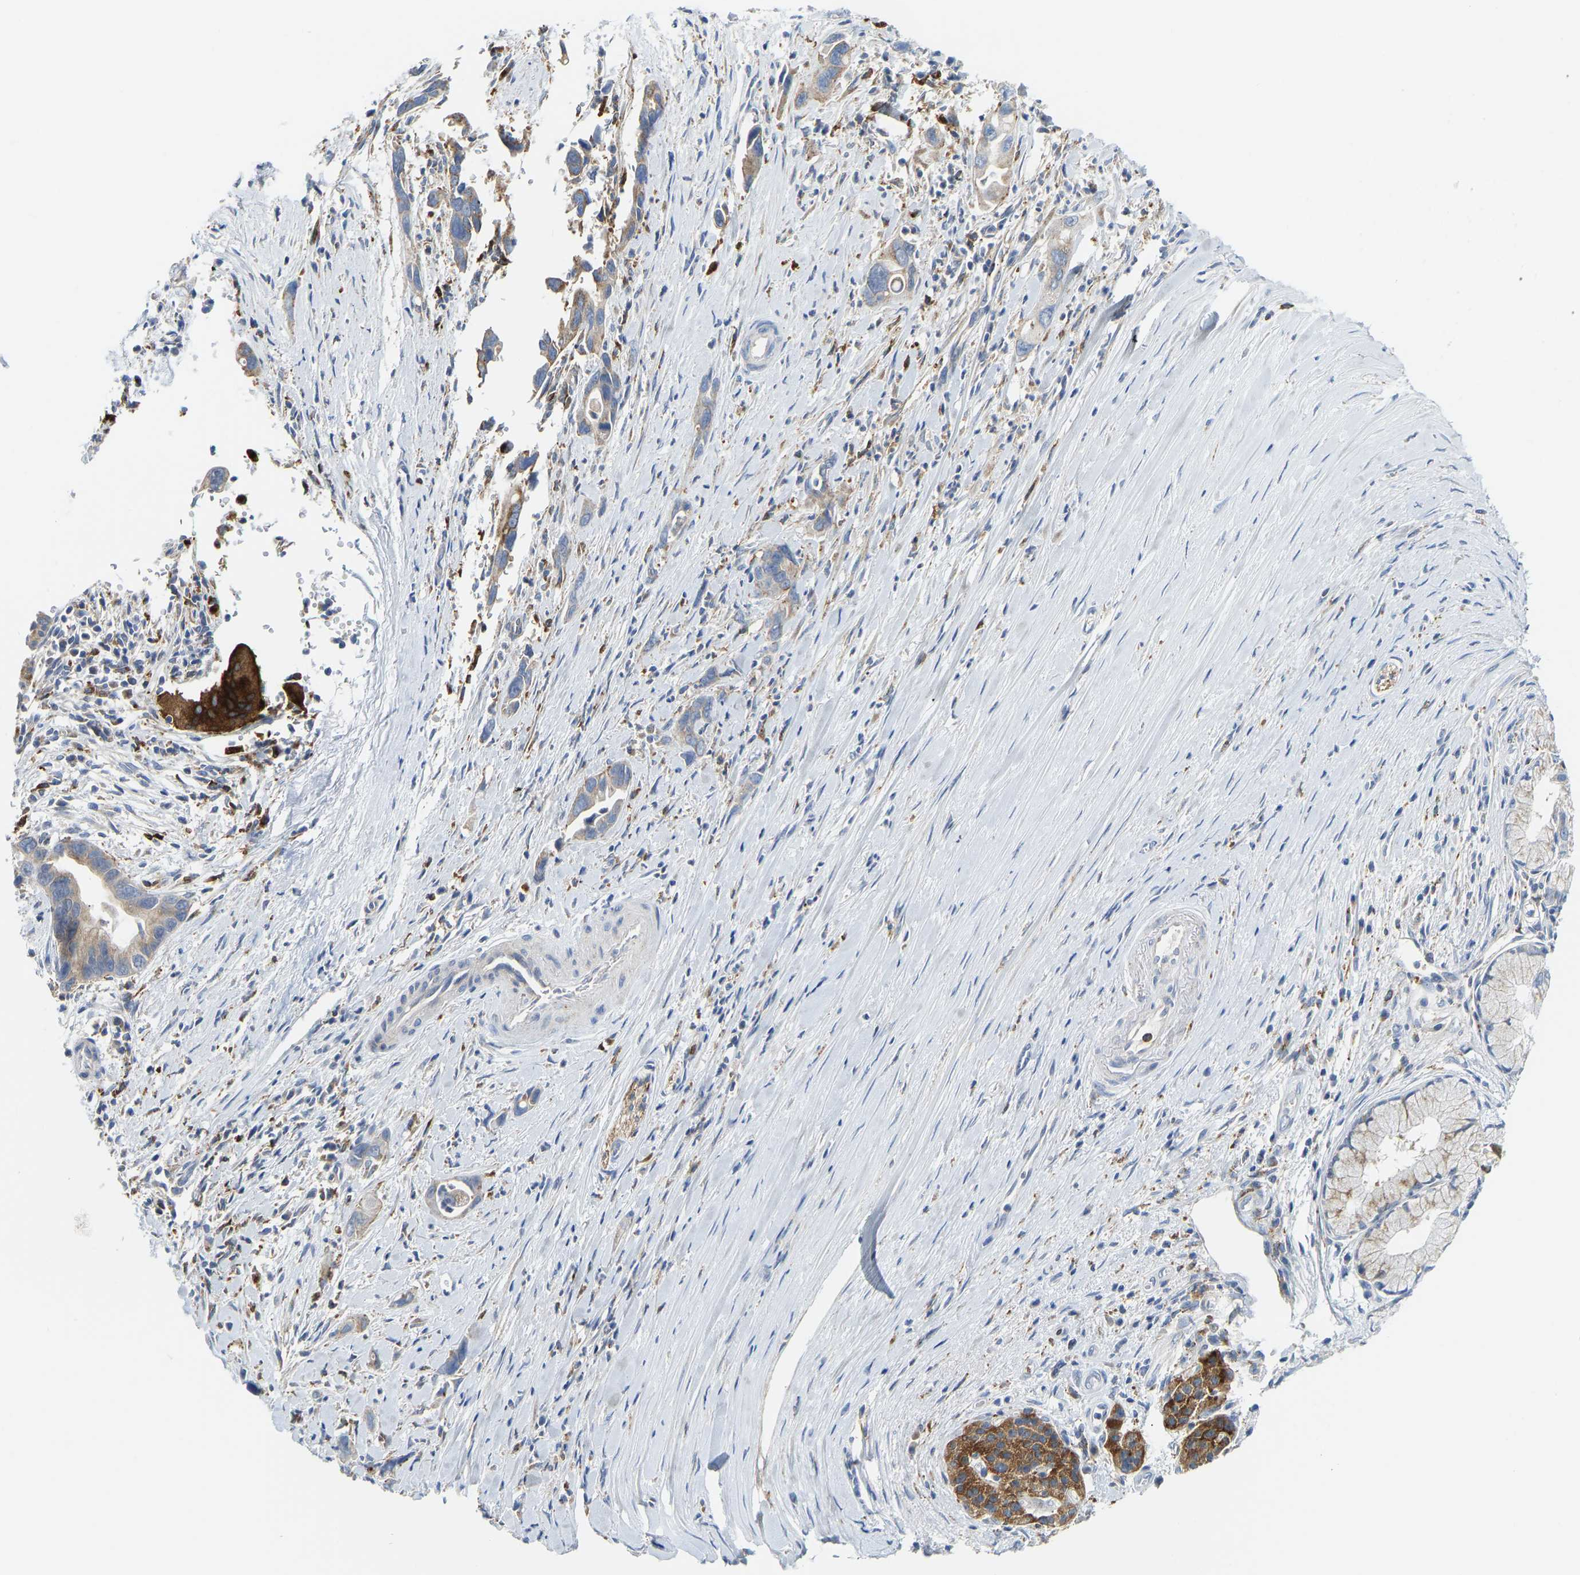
{"staining": {"intensity": "weak", "quantity": "25%-75%", "location": "cytoplasmic/membranous"}, "tissue": "pancreatic cancer", "cell_type": "Tumor cells", "image_type": "cancer", "snomed": [{"axis": "morphology", "description": "Adenocarcinoma, NOS"}, {"axis": "topography", "description": "Pancreas"}], "caption": "Protein analysis of pancreatic cancer (adenocarcinoma) tissue exhibits weak cytoplasmic/membranous positivity in approximately 25%-75% of tumor cells. The staining was performed using DAB (3,3'-diaminobenzidine), with brown indicating positive protein expression. Nuclei are stained blue with hematoxylin.", "gene": "ATP6V1E1", "patient": {"sex": "female", "age": 70}}